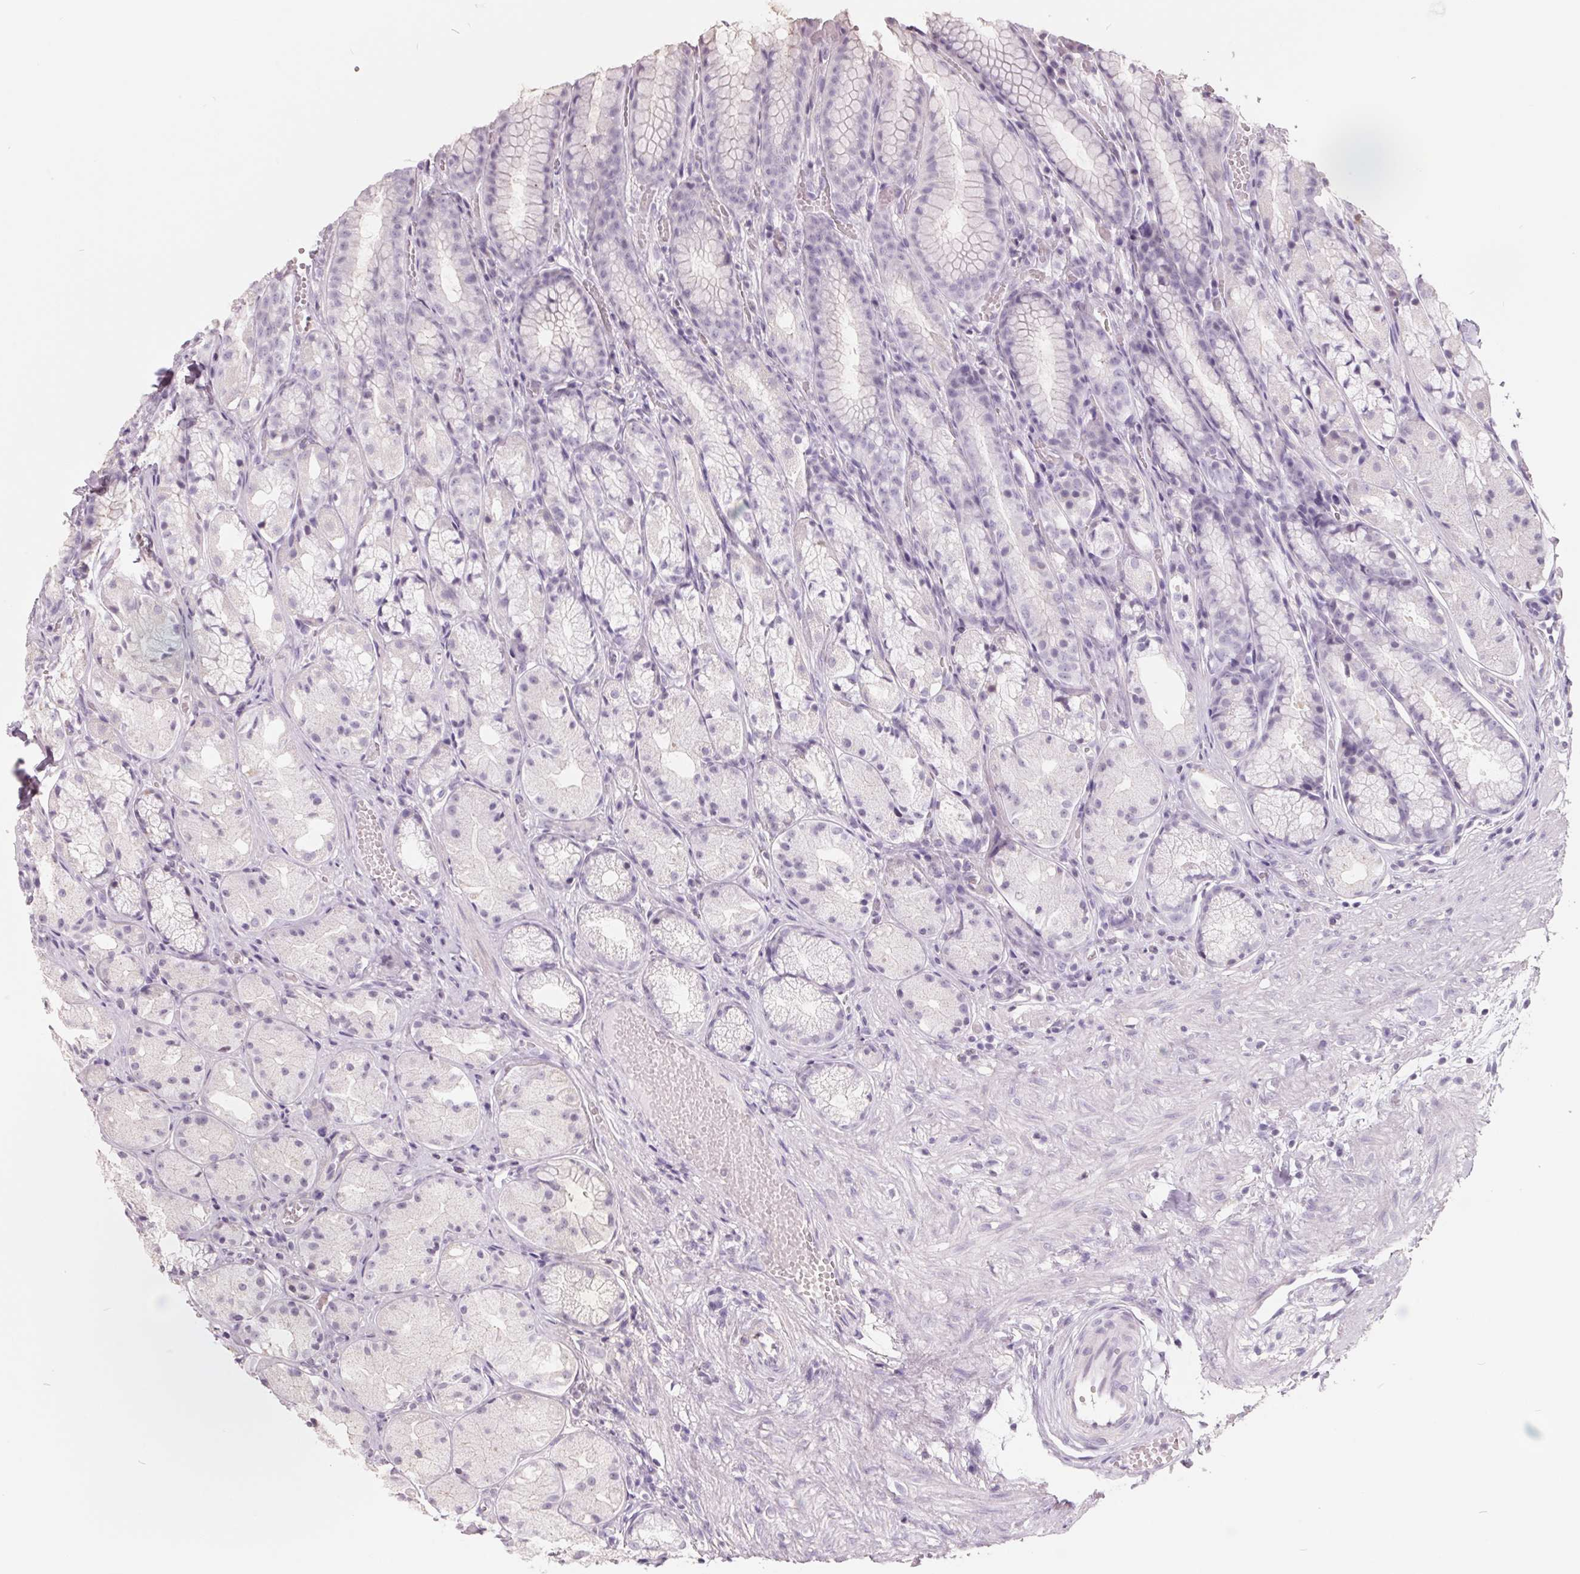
{"staining": {"intensity": "negative", "quantity": "none", "location": "none"}, "tissue": "stomach", "cell_type": "Glandular cells", "image_type": "normal", "snomed": [{"axis": "morphology", "description": "Normal tissue, NOS"}, {"axis": "topography", "description": "Stomach"}], "caption": "IHC photomicrograph of benign stomach: human stomach stained with DAB (3,3'-diaminobenzidine) displays no significant protein expression in glandular cells. The staining was performed using DAB (3,3'-diaminobenzidine) to visualize the protein expression in brown, while the nuclei were stained in blue with hematoxylin (Magnification: 20x).", "gene": "FTCD", "patient": {"sex": "male", "age": 70}}